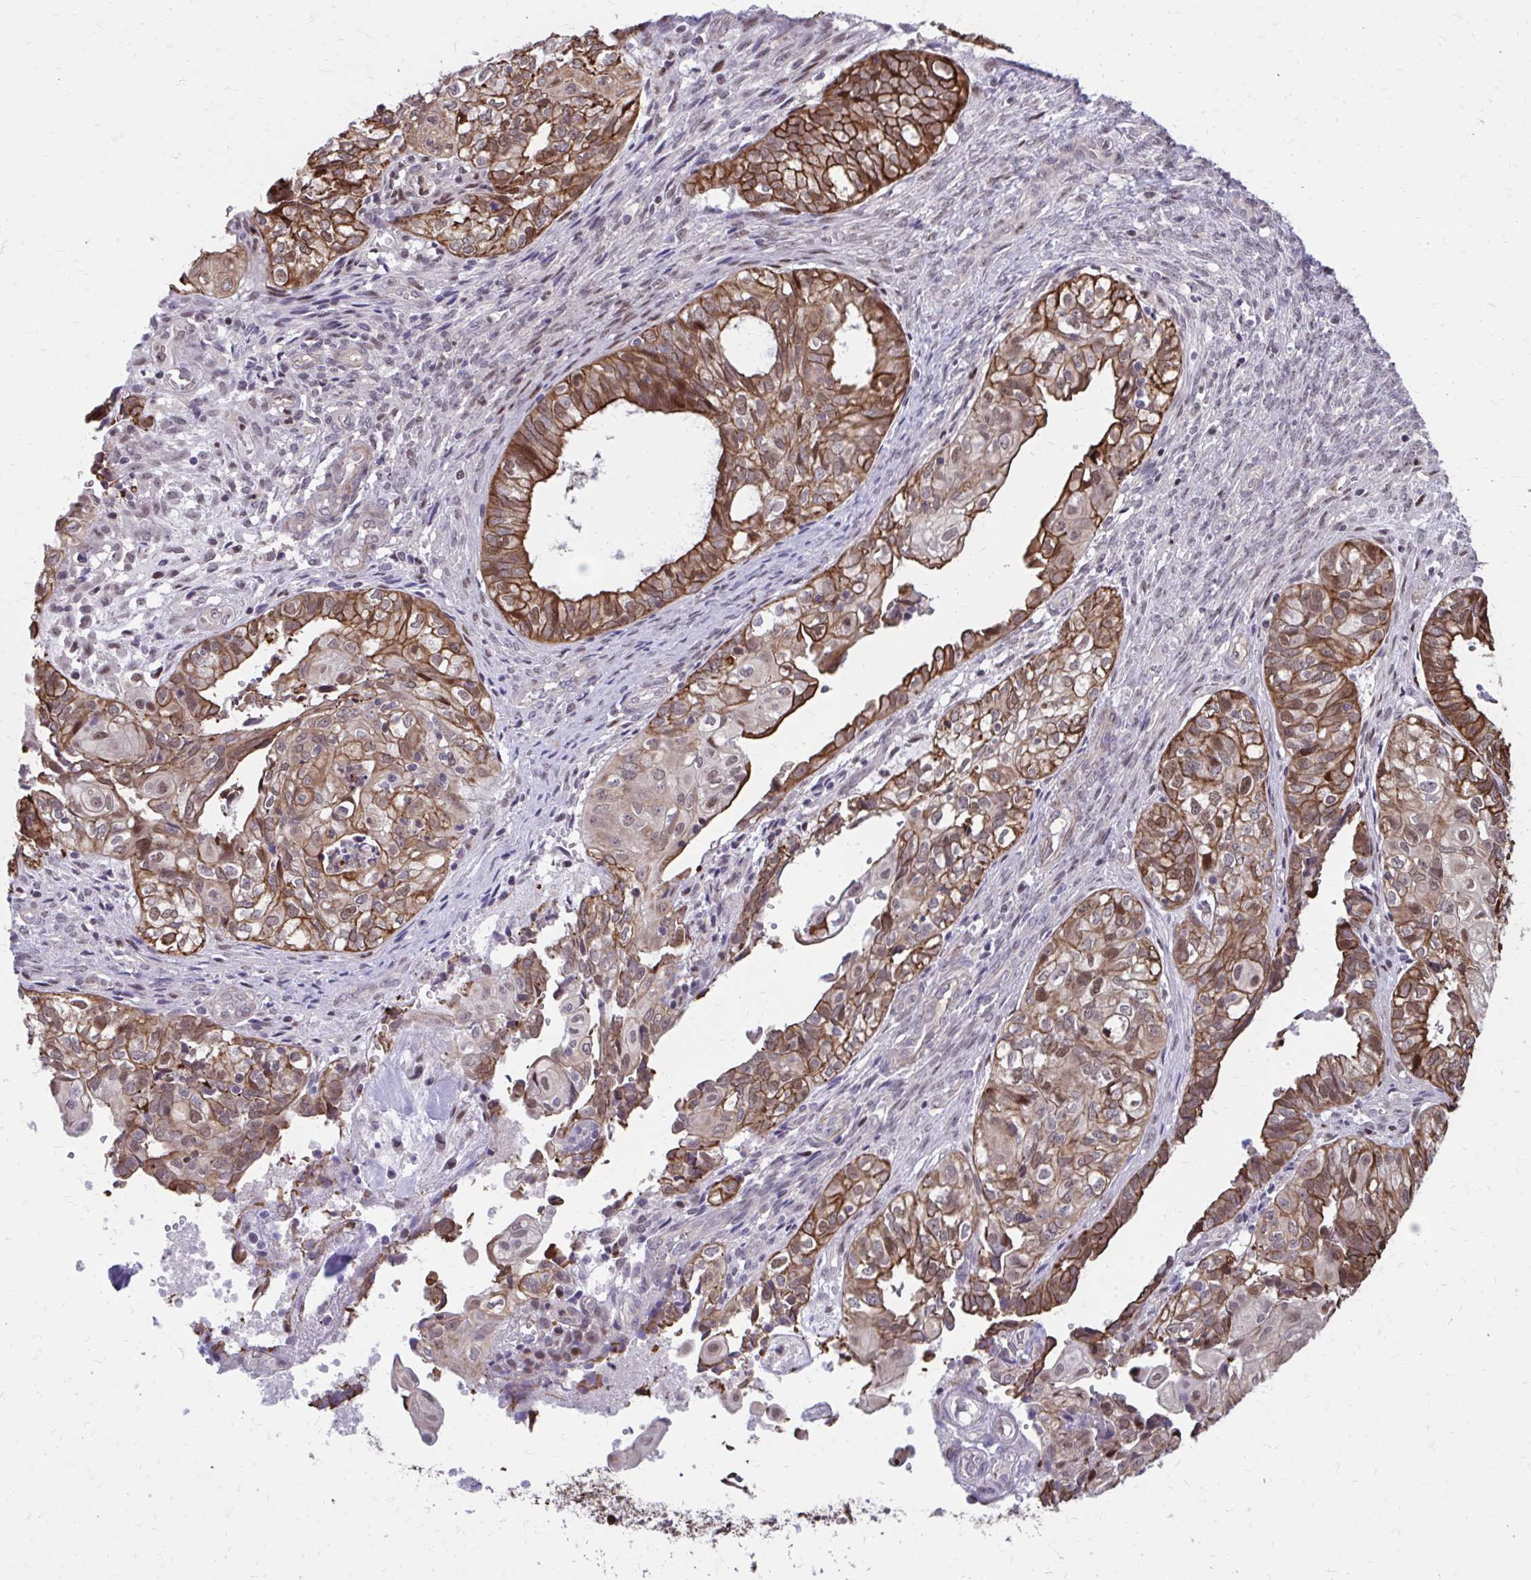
{"staining": {"intensity": "moderate", "quantity": ">75%", "location": "cytoplasmic/membranous,nuclear"}, "tissue": "ovarian cancer", "cell_type": "Tumor cells", "image_type": "cancer", "snomed": [{"axis": "morphology", "description": "Carcinoma, endometroid"}, {"axis": "topography", "description": "Ovary"}], "caption": "Human ovarian cancer stained with a protein marker demonstrates moderate staining in tumor cells.", "gene": "ANKRD30B", "patient": {"sex": "female", "age": 64}}